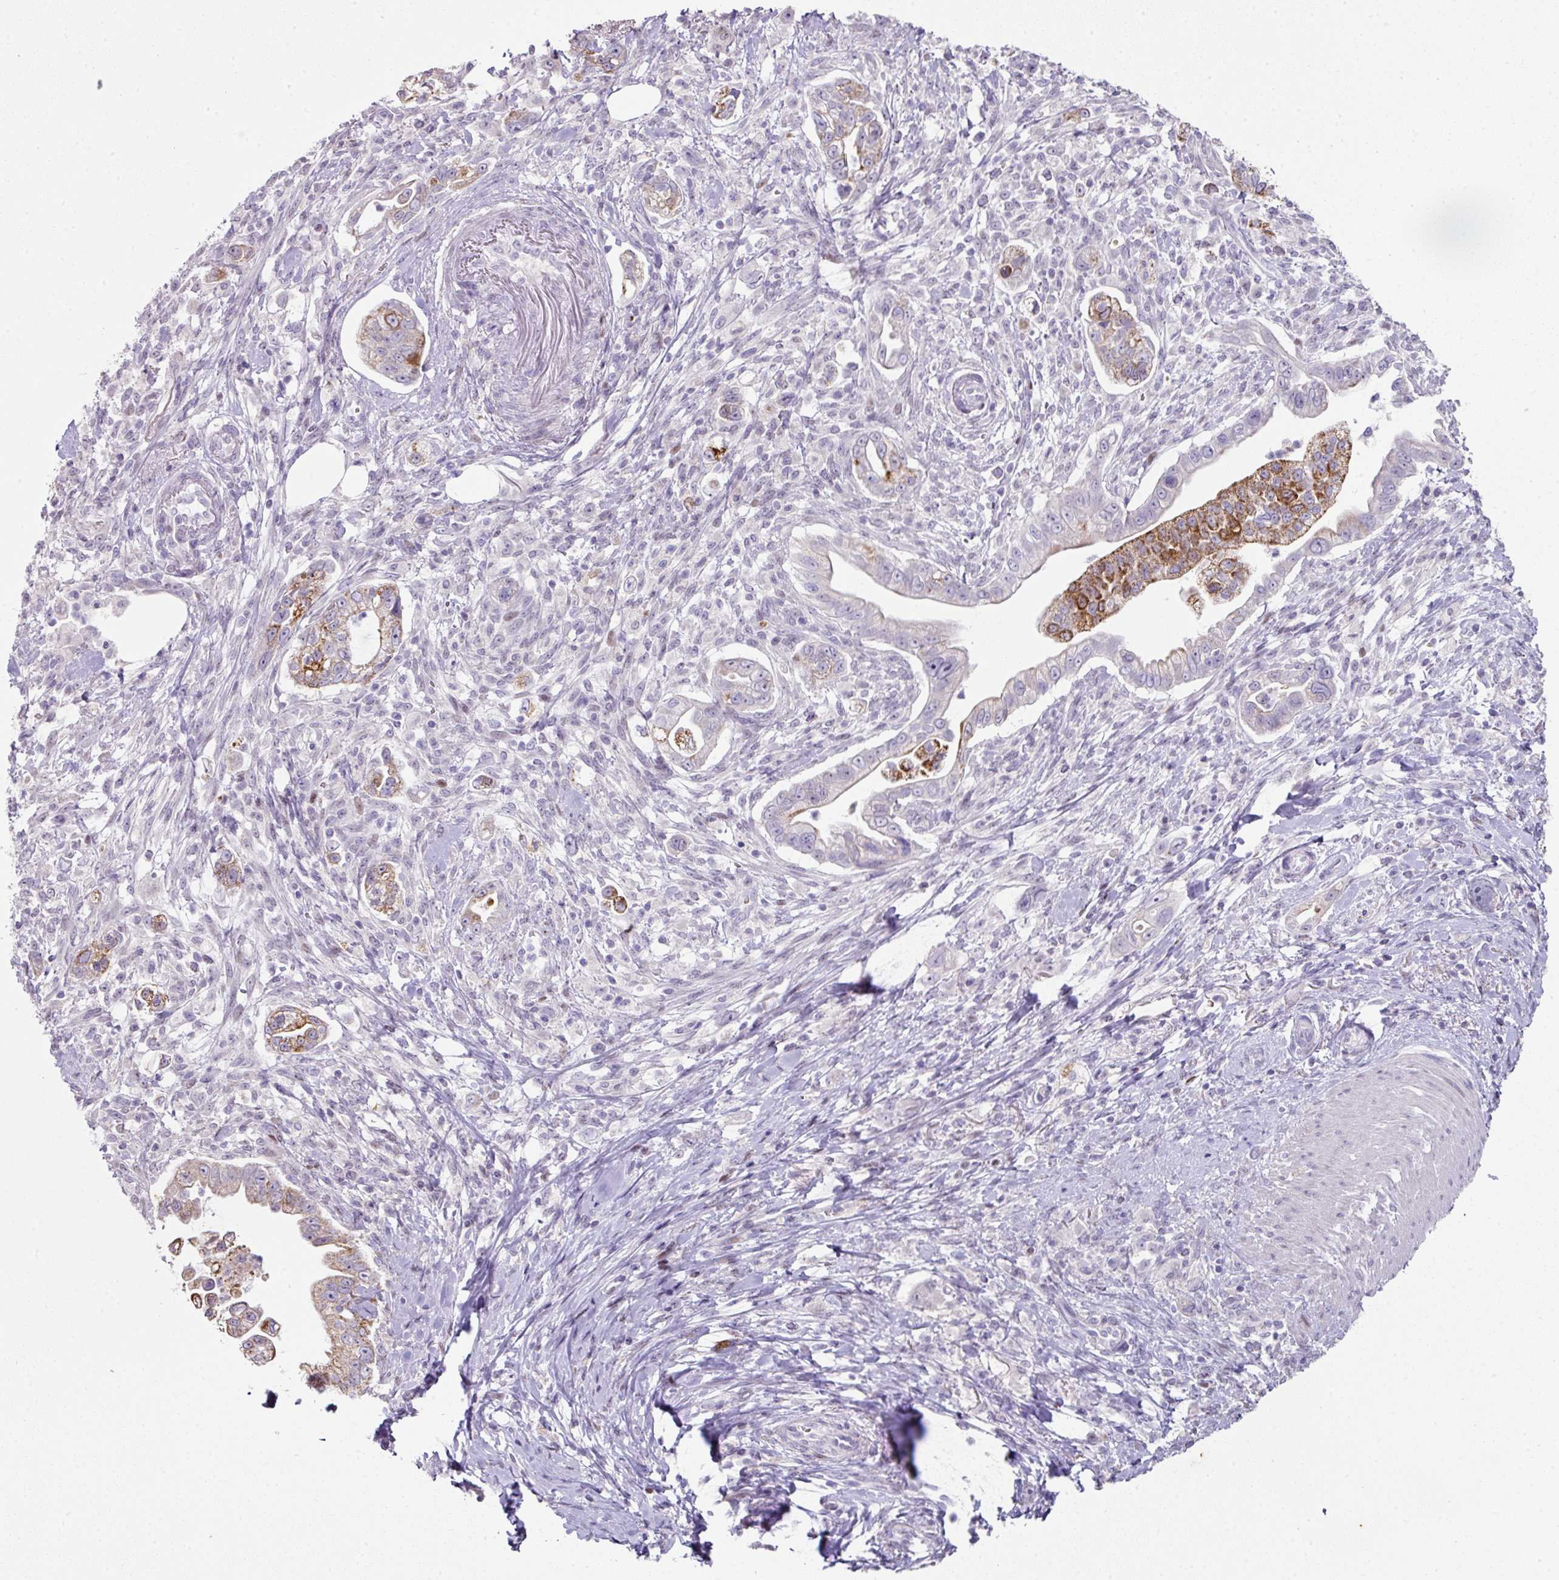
{"staining": {"intensity": "moderate", "quantity": "25%-75%", "location": "cytoplasmic/membranous"}, "tissue": "pancreatic cancer", "cell_type": "Tumor cells", "image_type": "cancer", "snomed": [{"axis": "morphology", "description": "Adenocarcinoma, NOS"}, {"axis": "topography", "description": "Pancreas"}], "caption": "Protein expression analysis of human pancreatic cancer reveals moderate cytoplasmic/membranous staining in approximately 25%-75% of tumor cells. The protein of interest is stained brown, and the nuclei are stained in blue (DAB IHC with brightfield microscopy, high magnification).", "gene": "ANKRD18A", "patient": {"sex": "male", "age": 70}}